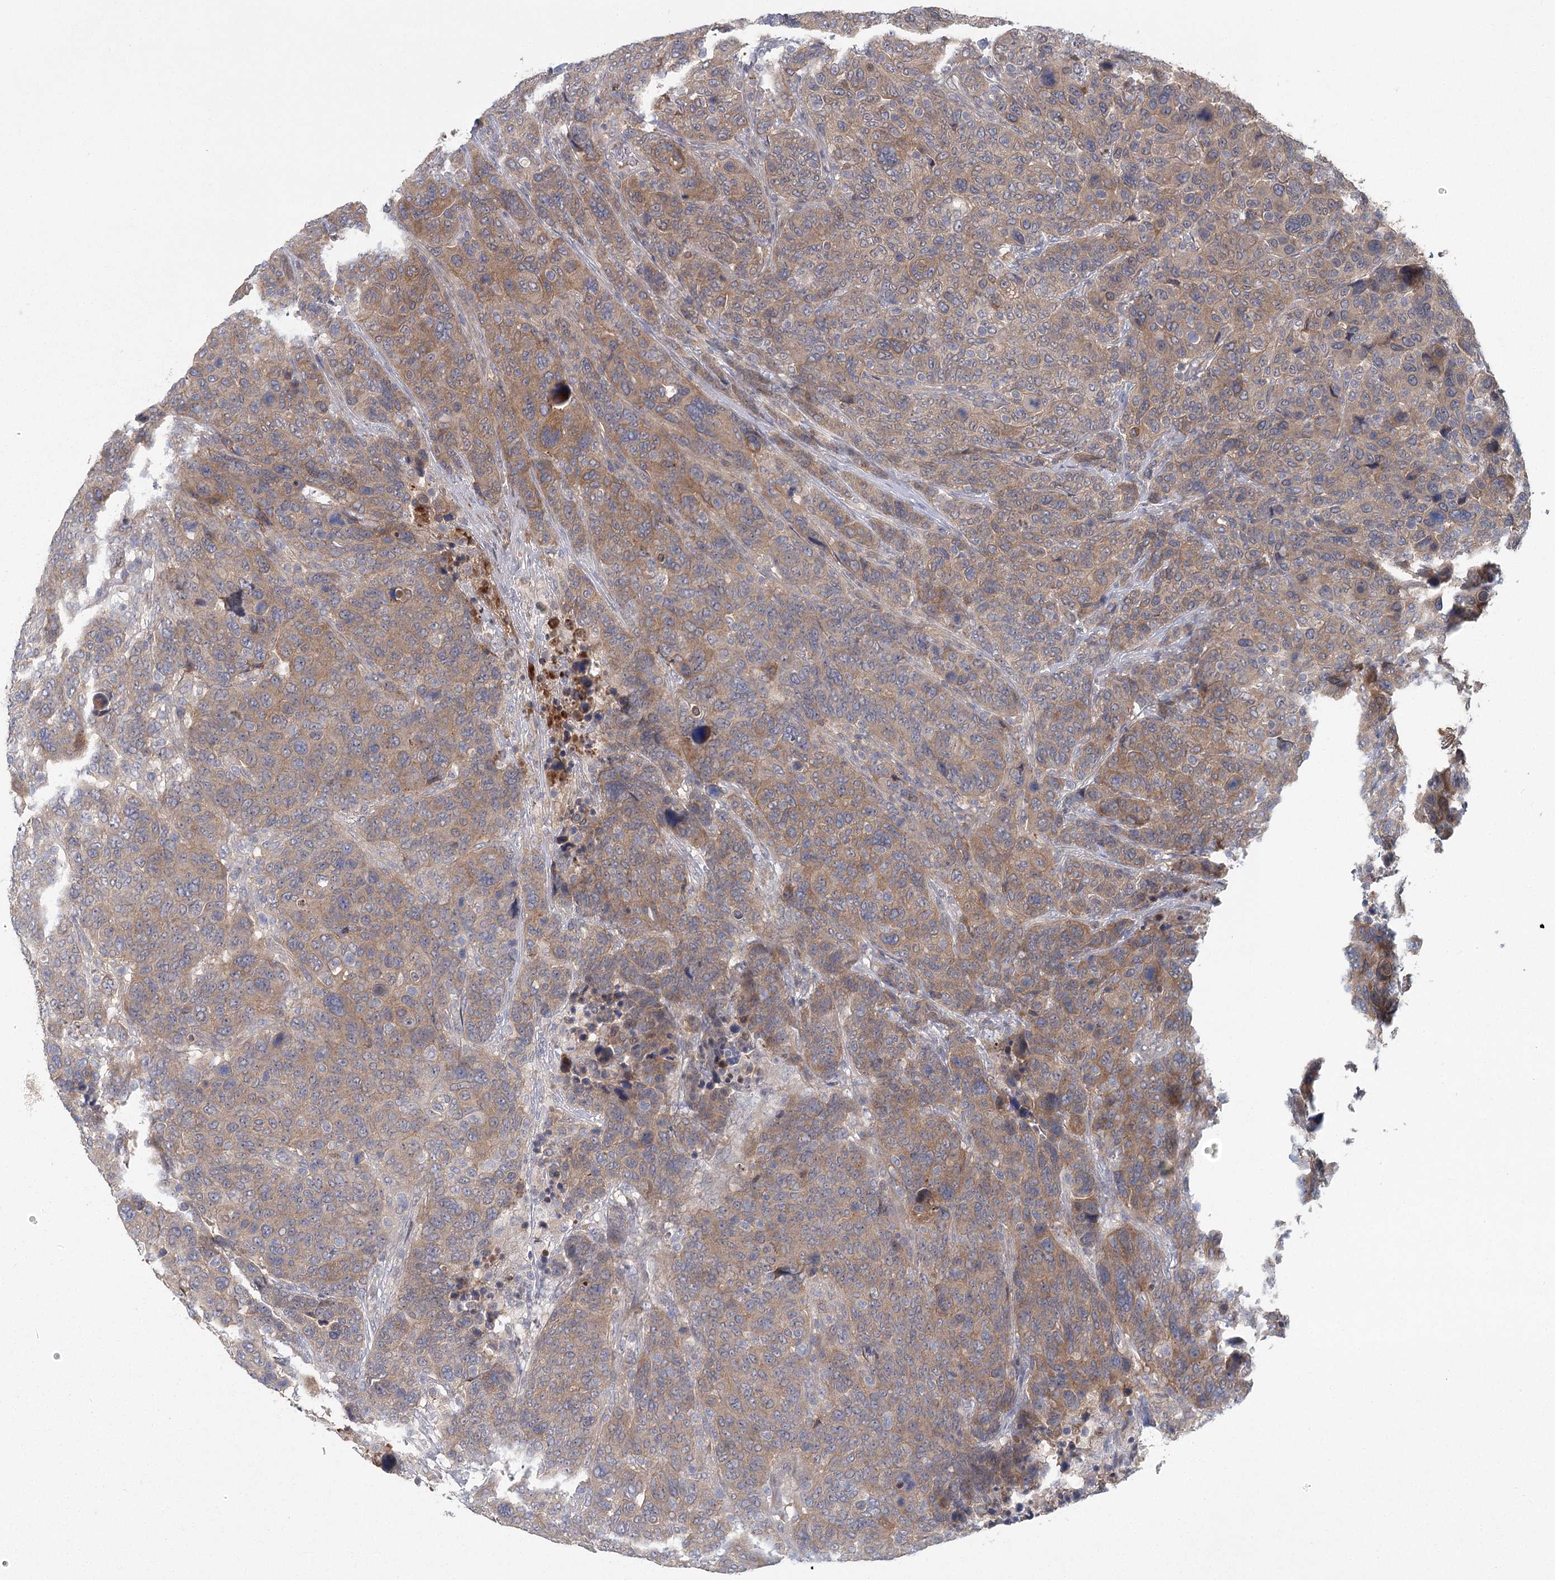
{"staining": {"intensity": "moderate", "quantity": ">75%", "location": "cytoplasmic/membranous"}, "tissue": "breast cancer", "cell_type": "Tumor cells", "image_type": "cancer", "snomed": [{"axis": "morphology", "description": "Duct carcinoma"}, {"axis": "topography", "description": "Breast"}], "caption": "A micrograph of human breast cancer (infiltrating ductal carcinoma) stained for a protein reveals moderate cytoplasmic/membranous brown staining in tumor cells.", "gene": "LRRC14B", "patient": {"sex": "female", "age": 37}}